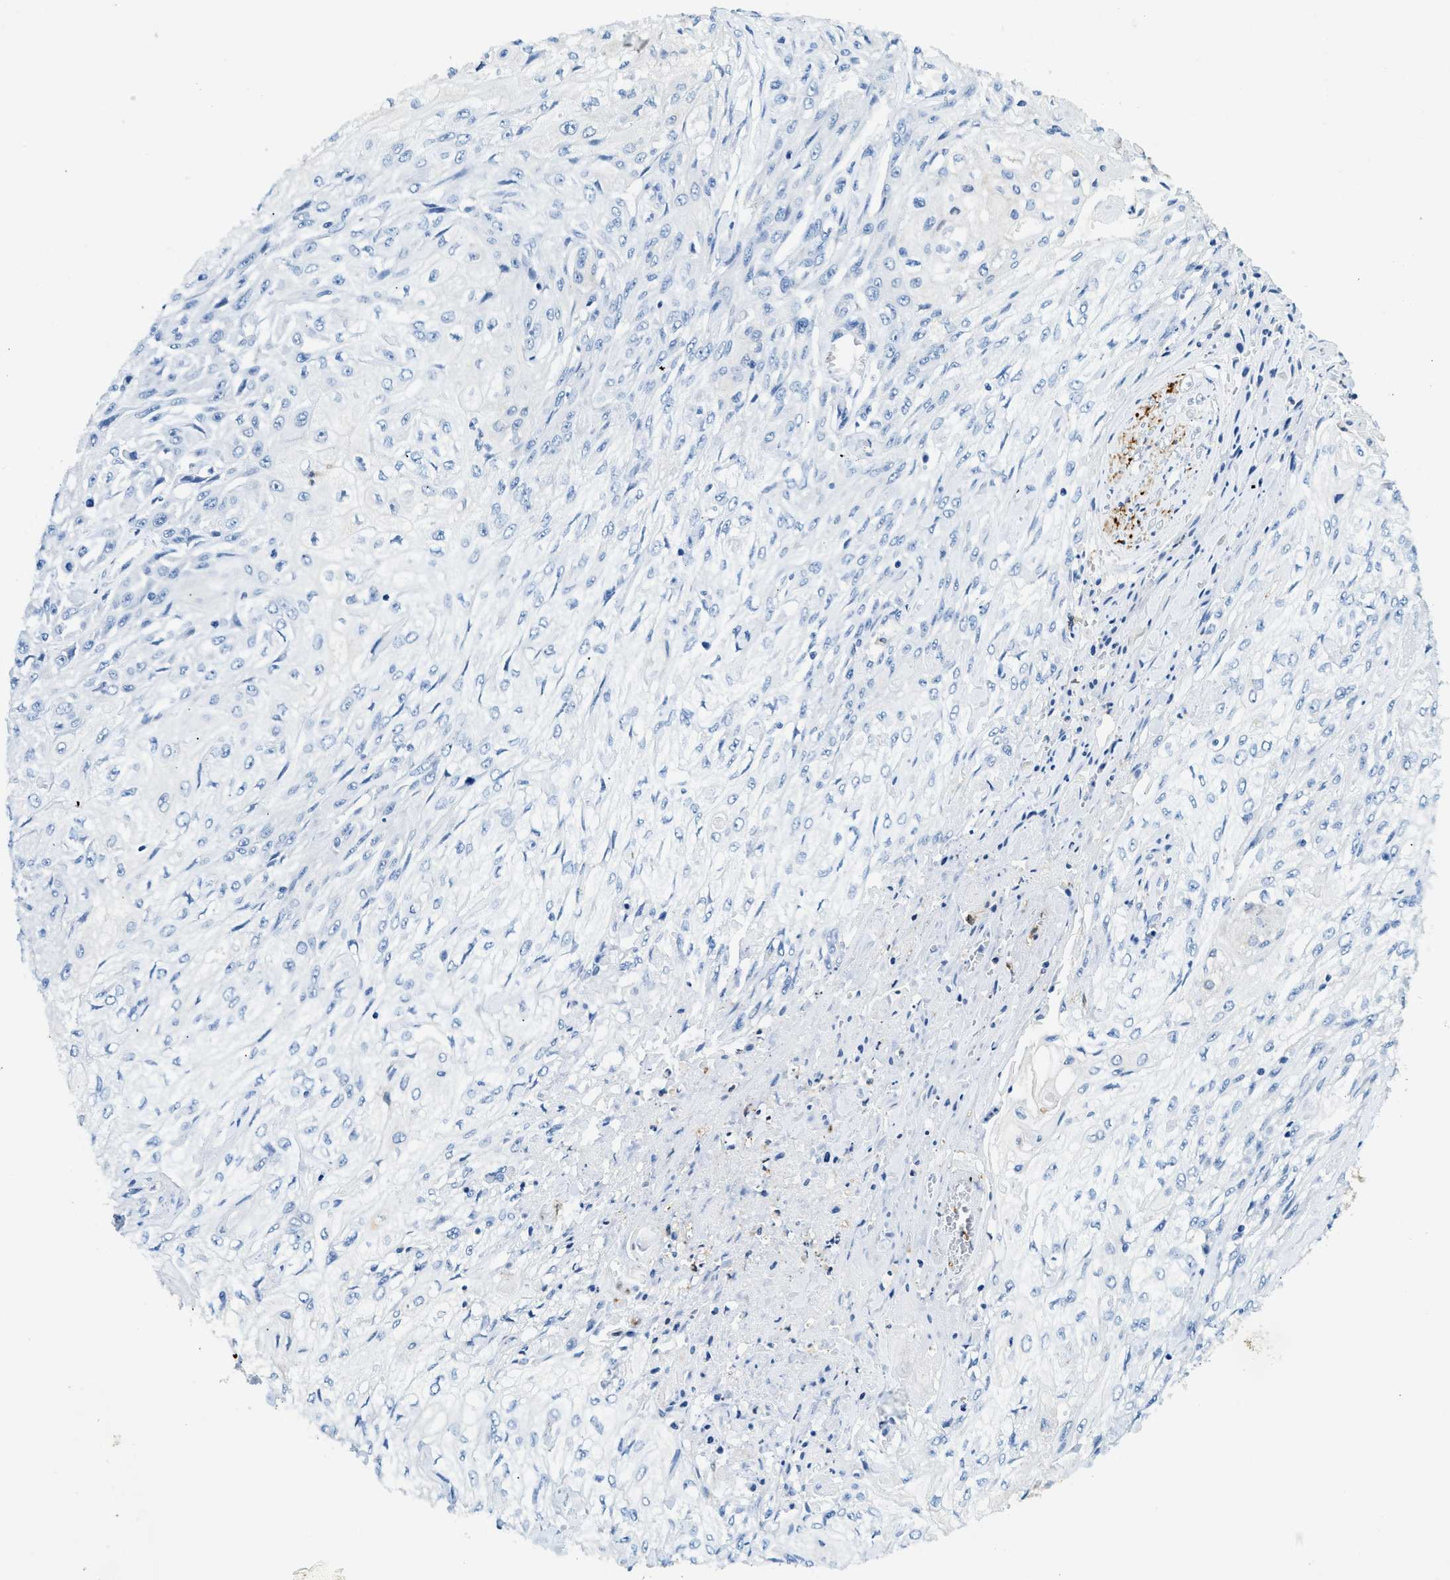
{"staining": {"intensity": "negative", "quantity": "none", "location": "none"}, "tissue": "skin cancer", "cell_type": "Tumor cells", "image_type": "cancer", "snomed": [{"axis": "morphology", "description": "Squamous cell carcinoma, NOS"}, {"axis": "morphology", "description": "Squamous cell carcinoma, metastatic, NOS"}, {"axis": "topography", "description": "Skin"}, {"axis": "topography", "description": "Lymph node"}], "caption": "A photomicrograph of human squamous cell carcinoma (skin) is negative for staining in tumor cells.", "gene": "ZDHHC13", "patient": {"sex": "male", "age": 75}}